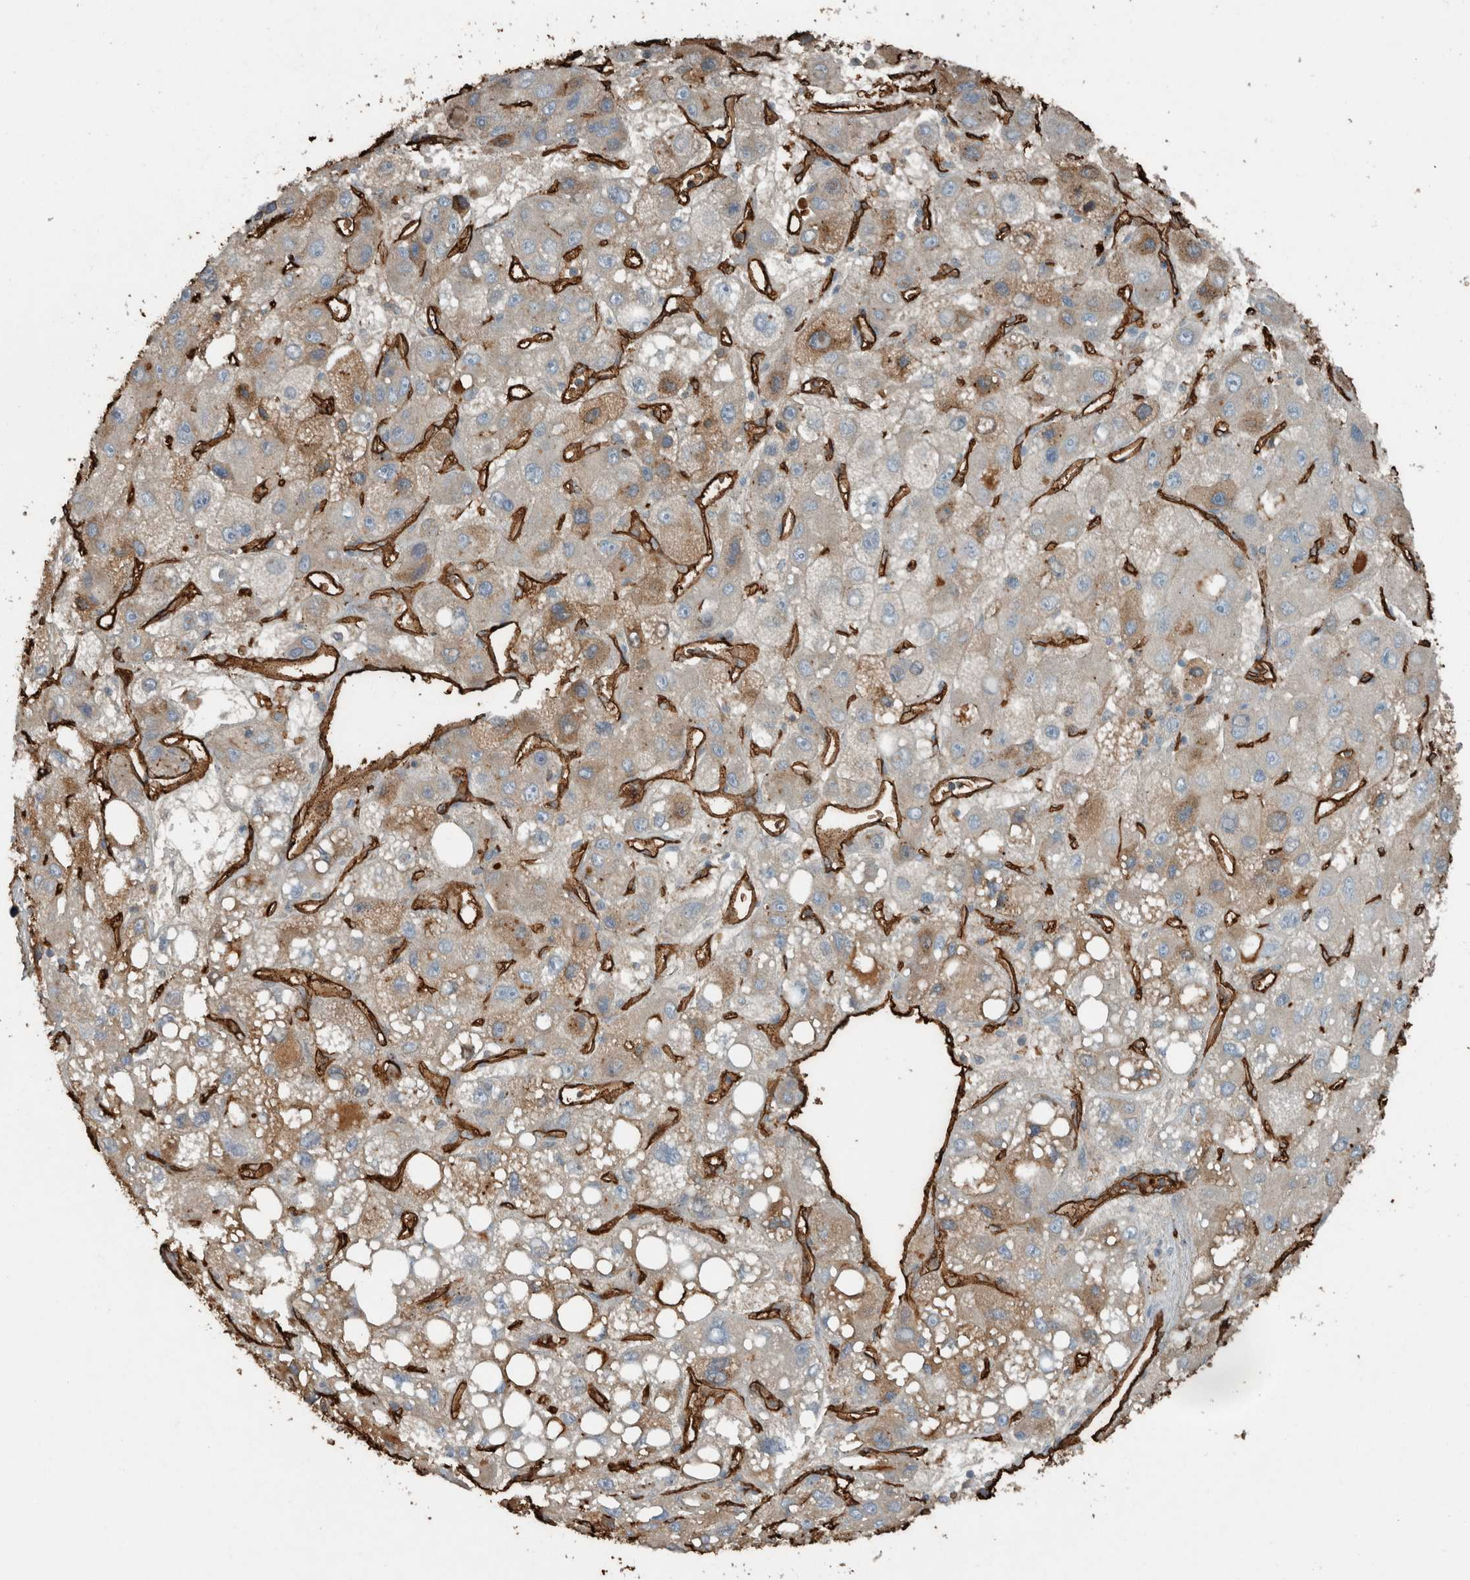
{"staining": {"intensity": "weak", "quantity": "25%-75%", "location": "cytoplasmic/membranous"}, "tissue": "liver cancer", "cell_type": "Tumor cells", "image_type": "cancer", "snomed": [{"axis": "morphology", "description": "Carcinoma, Hepatocellular, NOS"}, {"axis": "topography", "description": "Liver"}], "caption": "A brown stain labels weak cytoplasmic/membranous expression of a protein in liver cancer (hepatocellular carcinoma) tumor cells.", "gene": "LBP", "patient": {"sex": "male", "age": 55}}